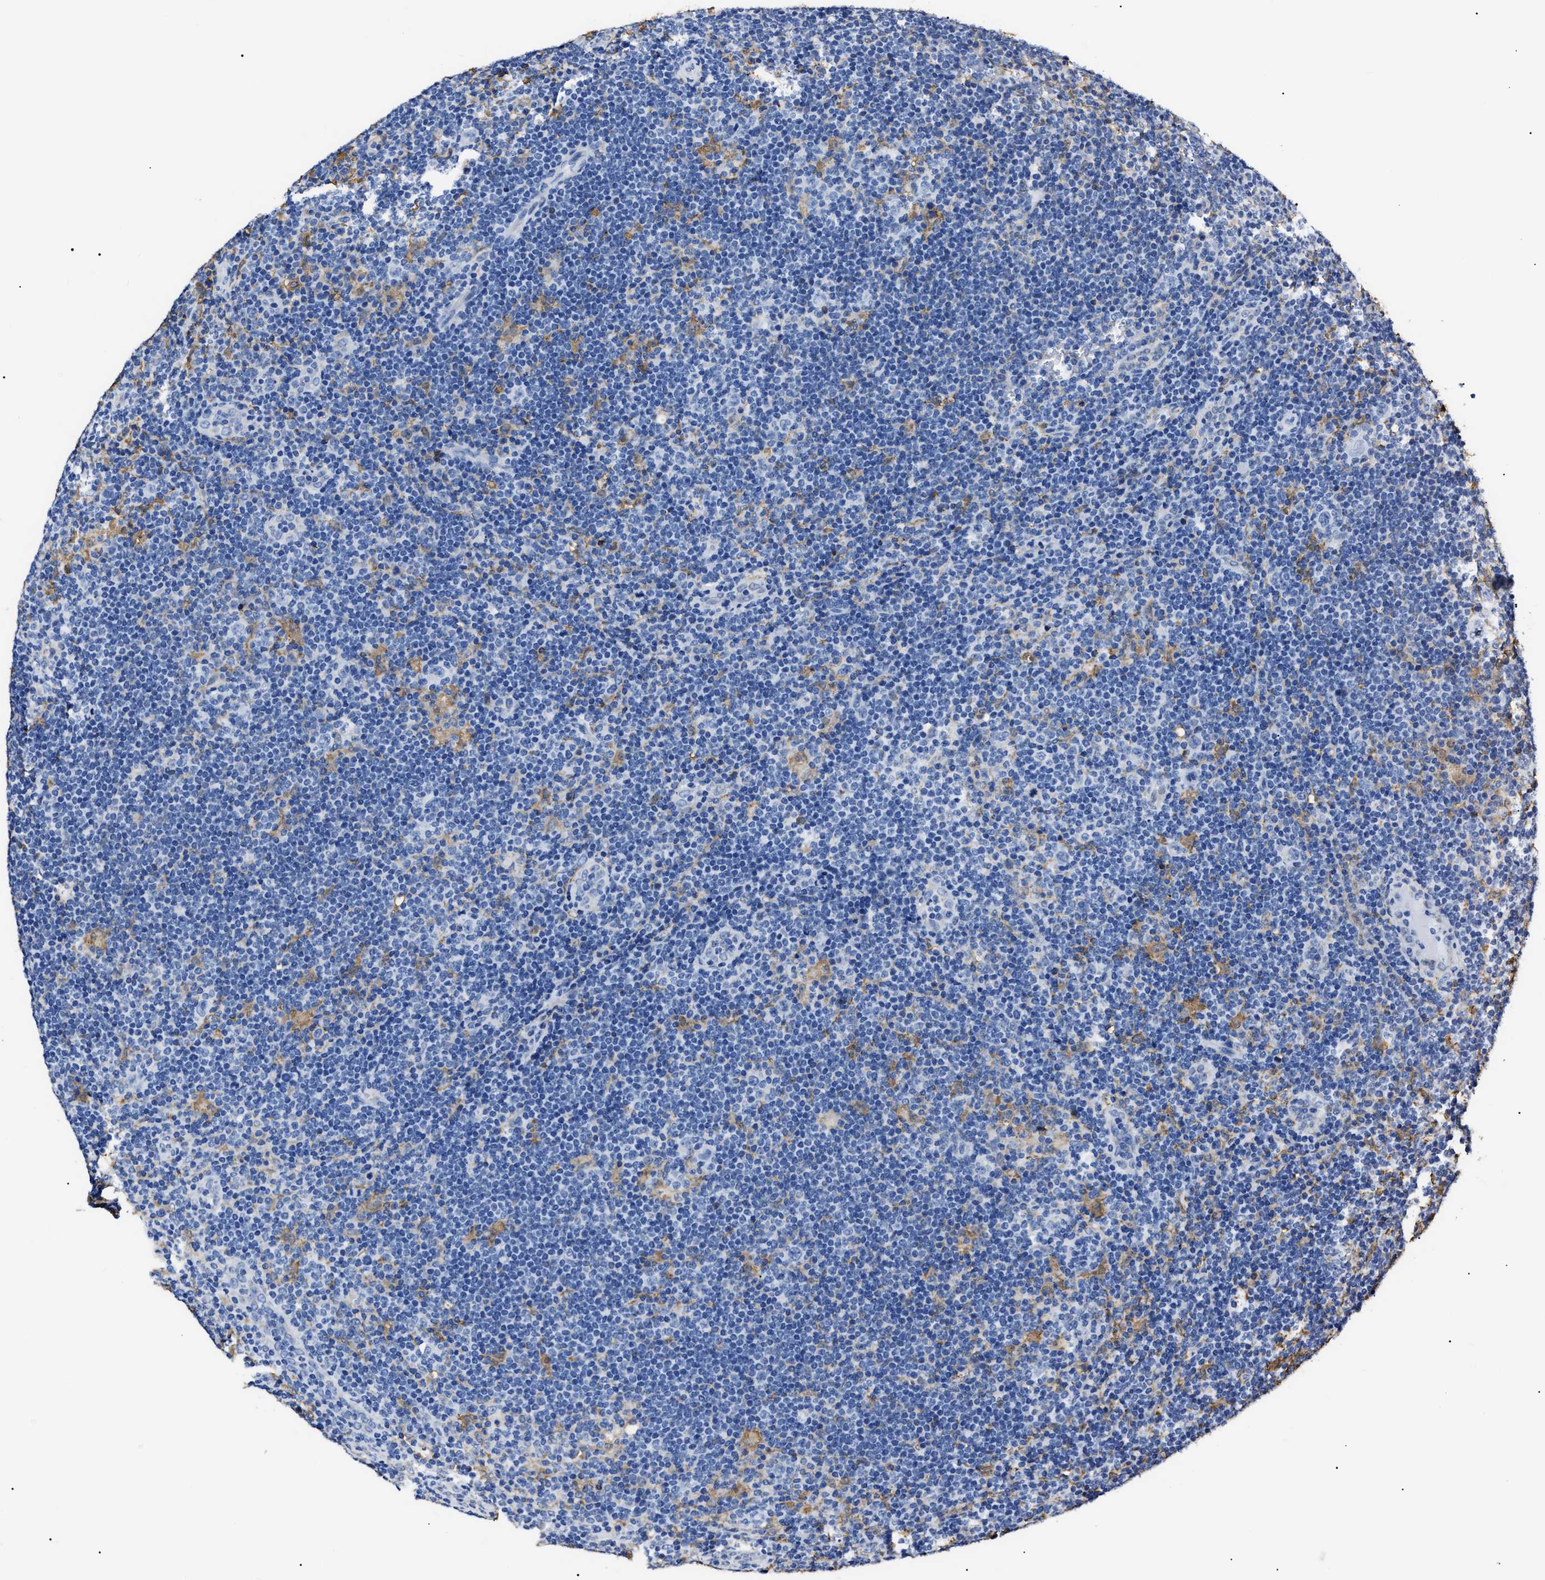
{"staining": {"intensity": "negative", "quantity": "none", "location": "none"}, "tissue": "lymphoma", "cell_type": "Tumor cells", "image_type": "cancer", "snomed": [{"axis": "morphology", "description": "Hodgkin's disease, NOS"}, {"axis": "topography", "description": "Lymph node"}], "caption": "The IHC micrograph has no significant expression in tumor cells of lymphoma tissue. Brightfield microscopy of immunohistochemistry (IHC) stained with DAB (brown) and hematoxylin (blue), captured at high magnification.", "gene": "ALDH1A1", "patient": {"sex": "female", "age": 57}}